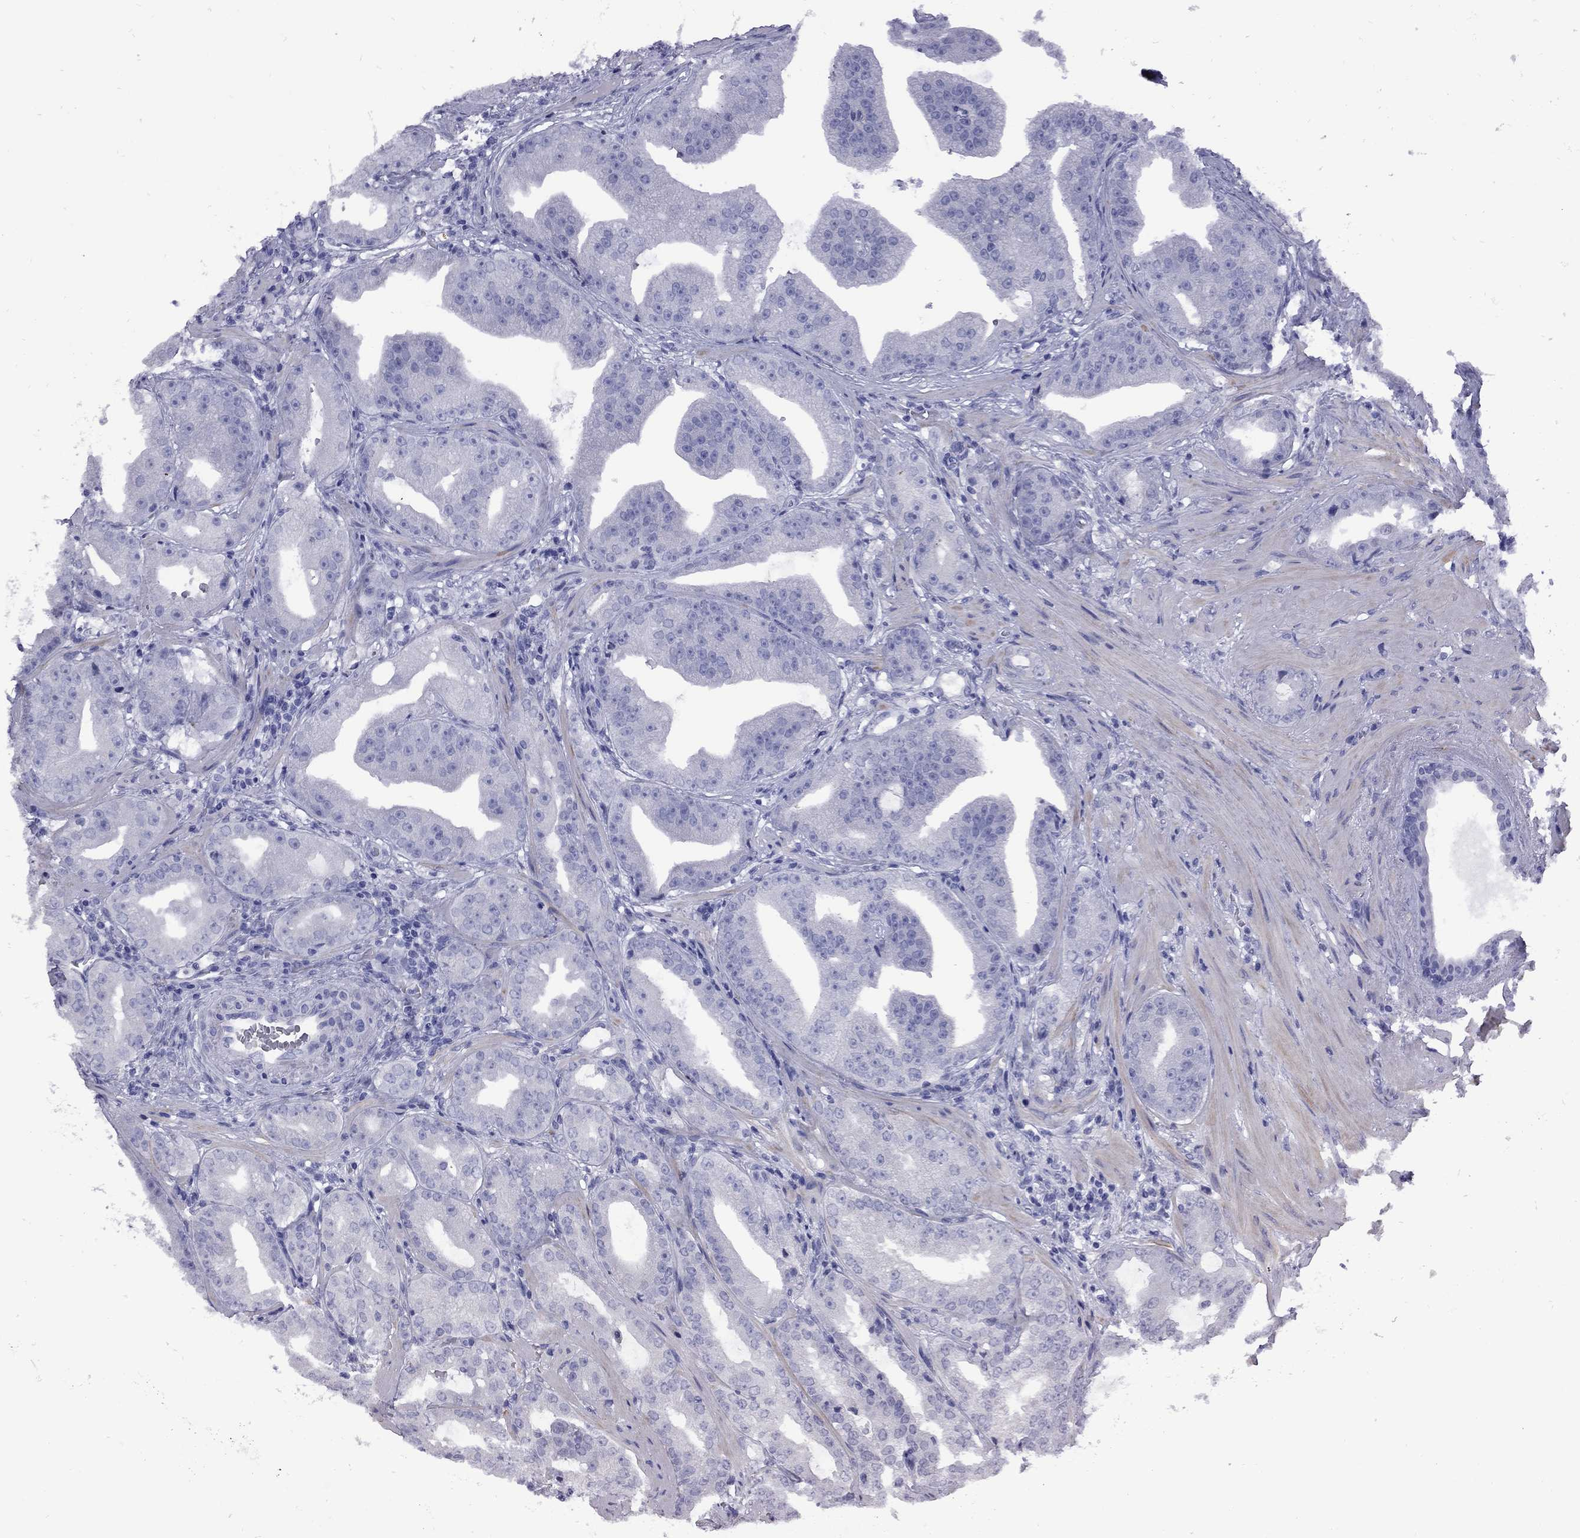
{"staining": {"intensity": "negative", "quantity": "none", "location": "none"}, "tissue": "prostate cancer", "cell_type": "Tumor cells", "image_type": "cancer", "snomed": [{"axis": "morphology", "description": "Adenocarcinoma, Low grade"}, {"axis": "topography", "description": "Prostate"}], "caption": "Immunohistochemistry histopathology image of neoplastic tissue: human prostate low-grade adenocarcinoma stained with DAB (3,3'-diaminobenzidine) shows no significant protein positivity in tumor cells. (Immunohistochemistry, brightfield microscopy, high magnification).", "gene": "EPPIN", "patient": {"sex": "male", "age": 62}}